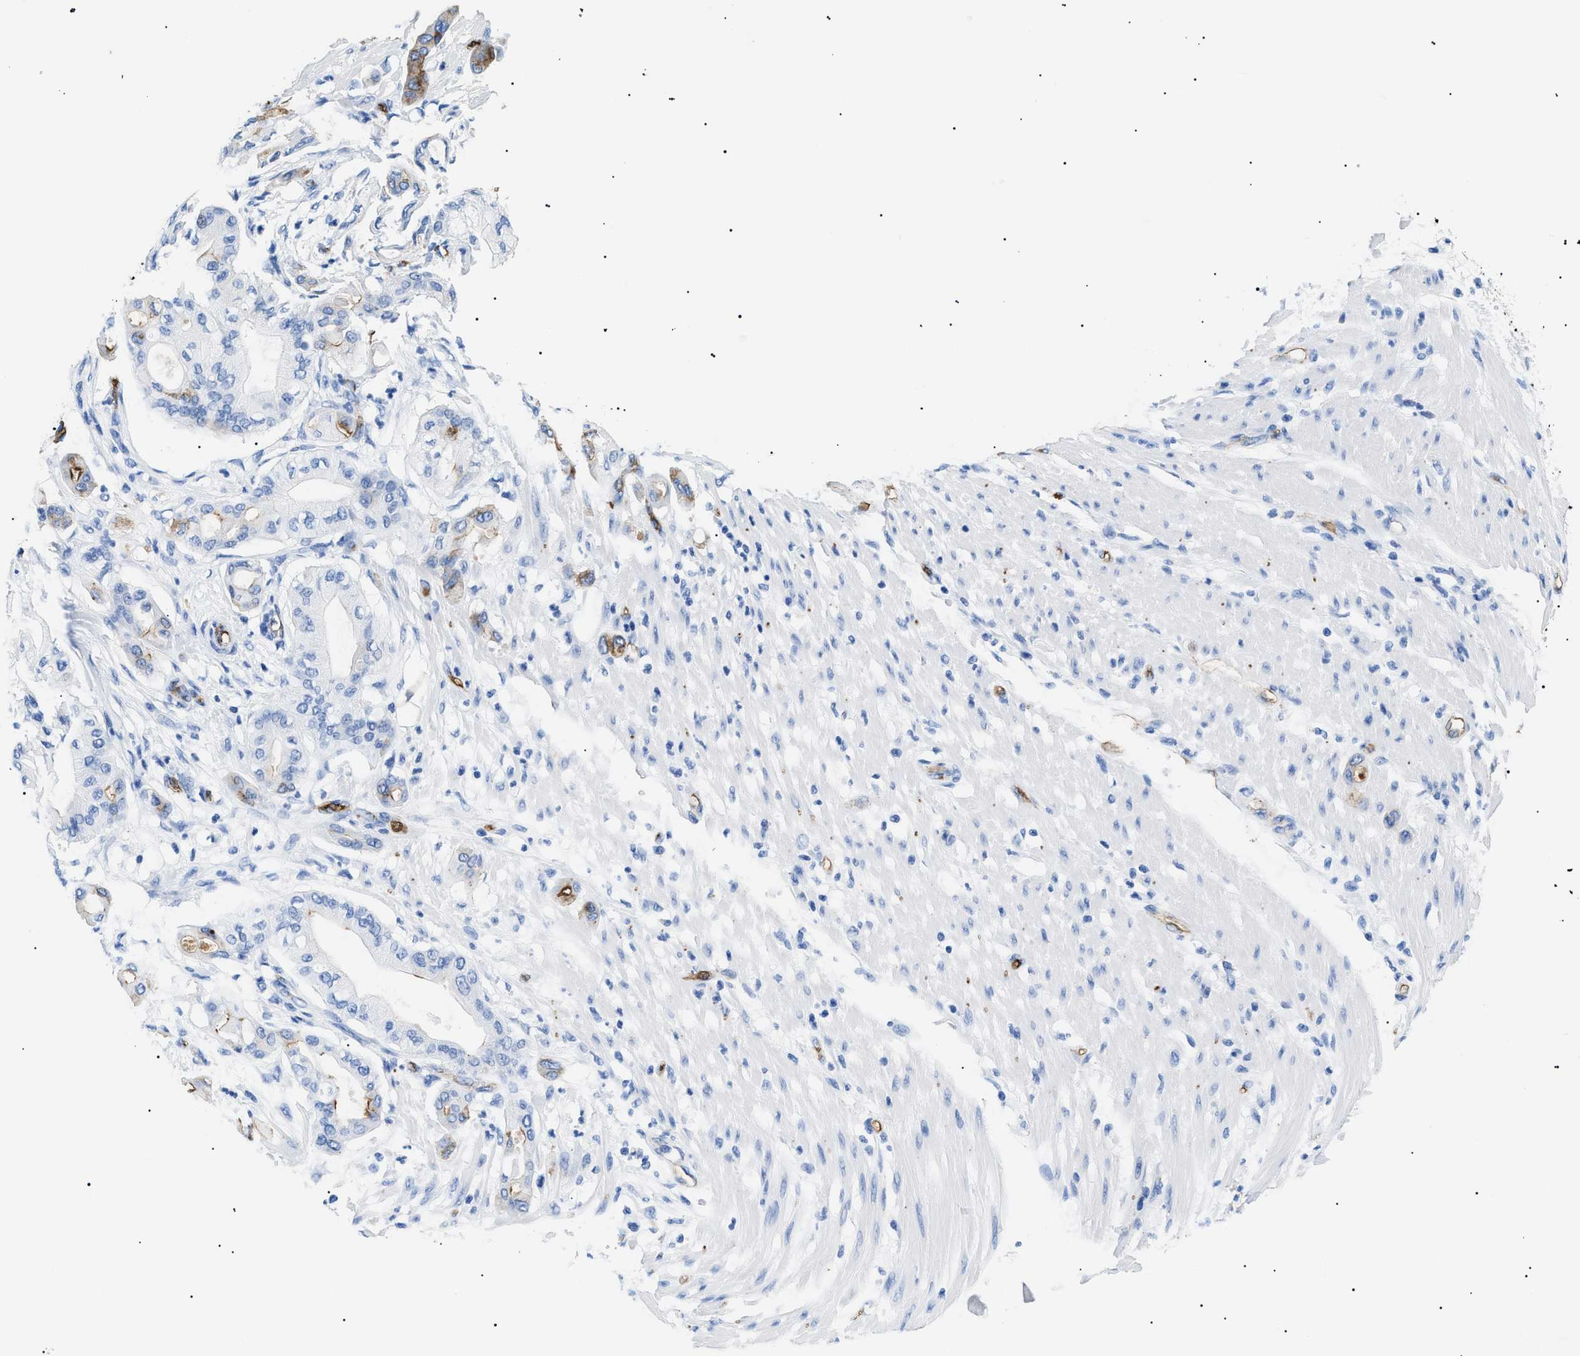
{"staining": {"intensity": "negative", "quantity": "none", "location": "none"}, "tissue": "pancreatic cancer", "cell_type": "Tumor cells", "image_type": "cancer", "snomed": [{"axis": "morphology", "description": "Adenocarcinoma, NOS"}, {"axis": "morphology", "description": "Adenocarcinoma, metastatic, NOS"}, {"axis": "topography", "description": "Lymph node"}, {"axis": "topography", "description": "Pancreas"}, {"axis": "topography", "description": "Duodenum"}], "caption": "Pancreatic cancer (metastatic adenocarcinoma) stained for a protein using immunohistochemistry shows no expression tumor cells.", "gene": "PODXL", "patient": {"sex": "female", "age": 64}}